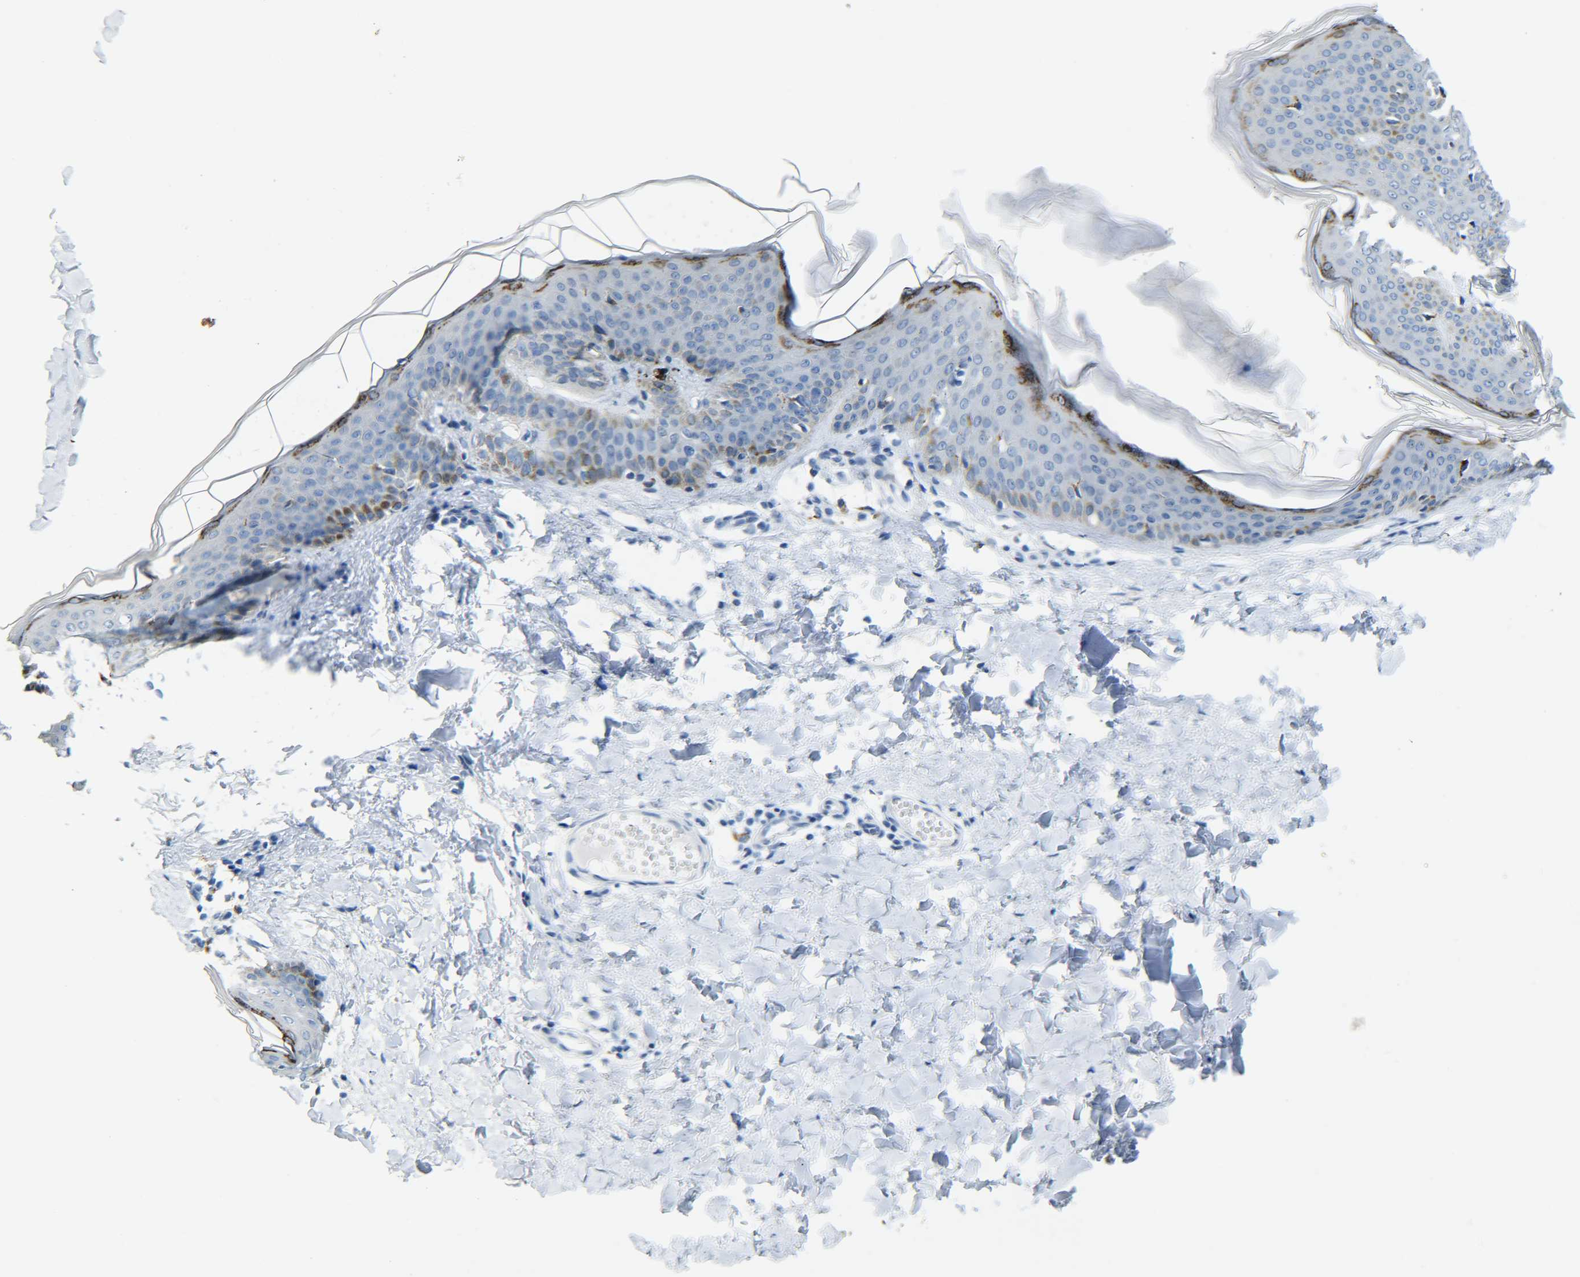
{"staining": {"intensity": "negative", "quantity": "none", "location": "none"}, "tissue": "skin", "cell_type": "Fibroblasts", "image_type": "normal", "snomed": [{"axis": "morphology", "description": "Normal tissue, NOS"}, {"axis": "topography", "description": "Skin"}], "caption": "The micrograph exhibits no significant expression in fibroblasts of skin.", "gene": "C15orf48", "patient": {"sex": "female", "age": 17}}